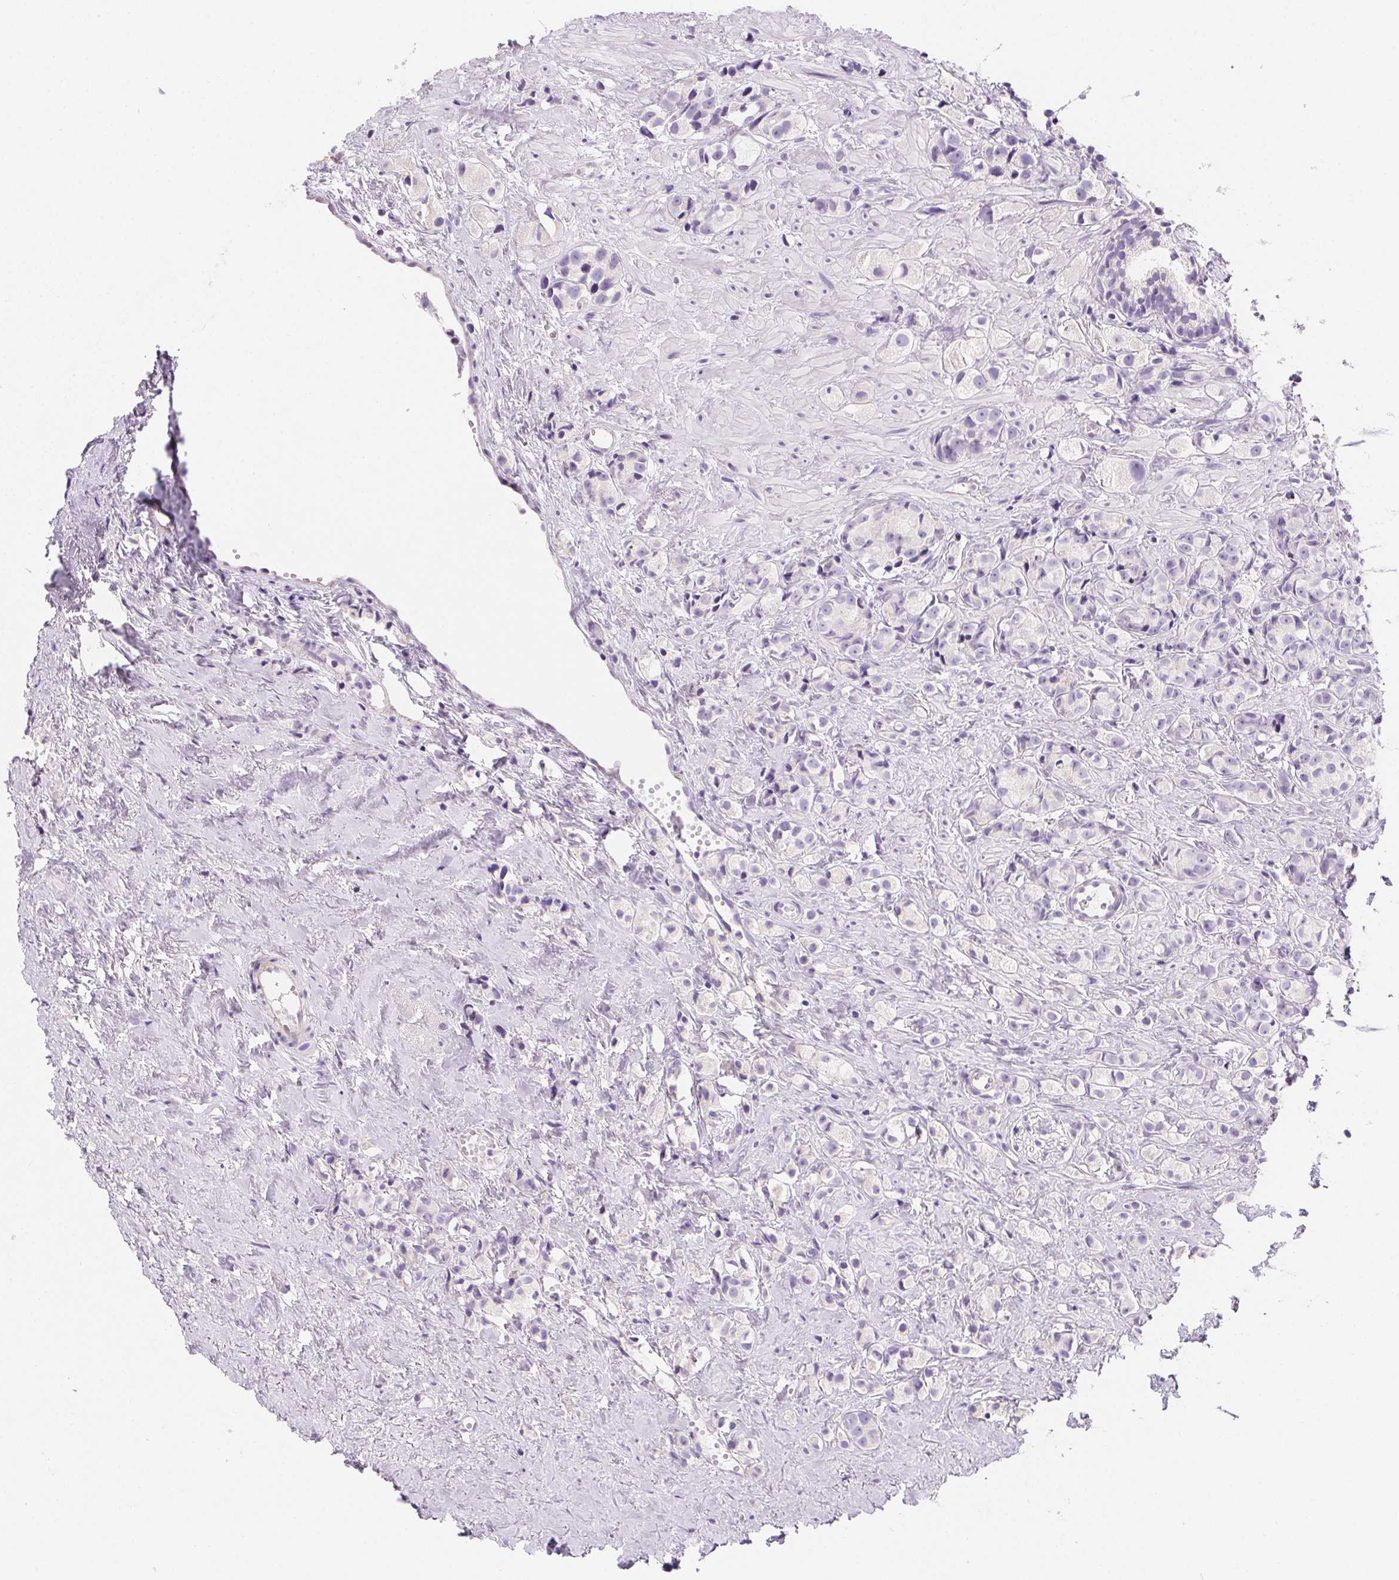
{"staining": {"intensity": "negative", "quantity": "none", "location": "none"}, "tissue": "prostate cancer", "cell_type": "Tumor cells", "image_type": "cancer", "snomed": [{"axis": "morphology", "description": "Adenocarcinoma, High grade"}, {"axis": "topography", "description": "Prostate"}], "caption": "High power microscopy image of an immunohistochemistry (IHC) photomicrograph of prostate cancer (adenocarcinoma (high-grade)), revealing no significant expression in tumor cells.", "gene": "AQP5", "patient": {"sex": "male", "age": 81}}